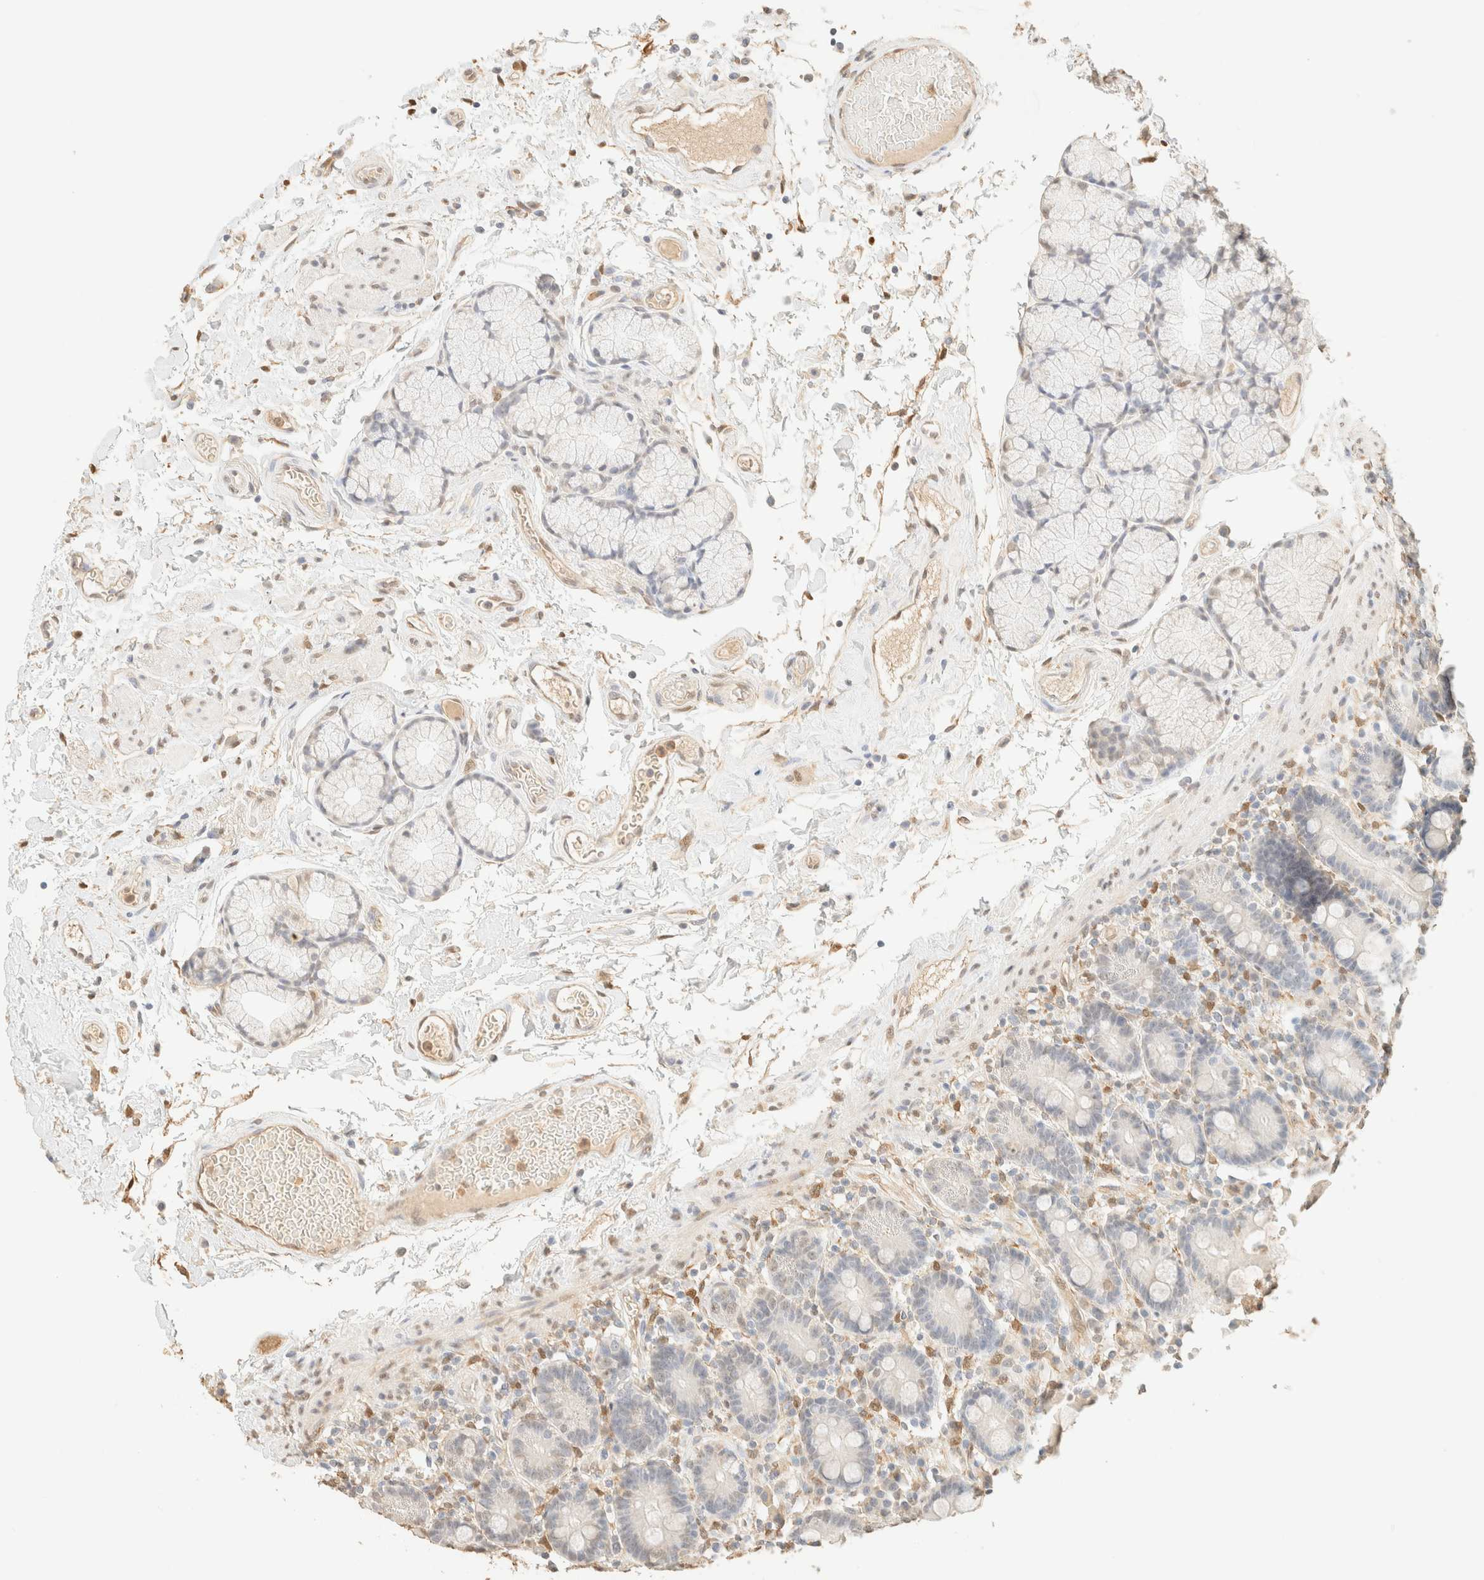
{"staining": {"intensity": "weak", "quantity": "<25%", "location": "nuclear"}, "tissue": "duodenum", "cell_type": "Glandular cells", "image_type": "normal", "snomed": [{"axis": "morphology", "description": "Normal tissue, NOS"}, {"axis": "topography", "description": "Small intestine, NOS"}], "caption": "The micrograph demonstrates no staining of glandular cells in unremarkable duodenum.", "gene": "S100A13", "patient": {"sex": "female", "age": 71}}